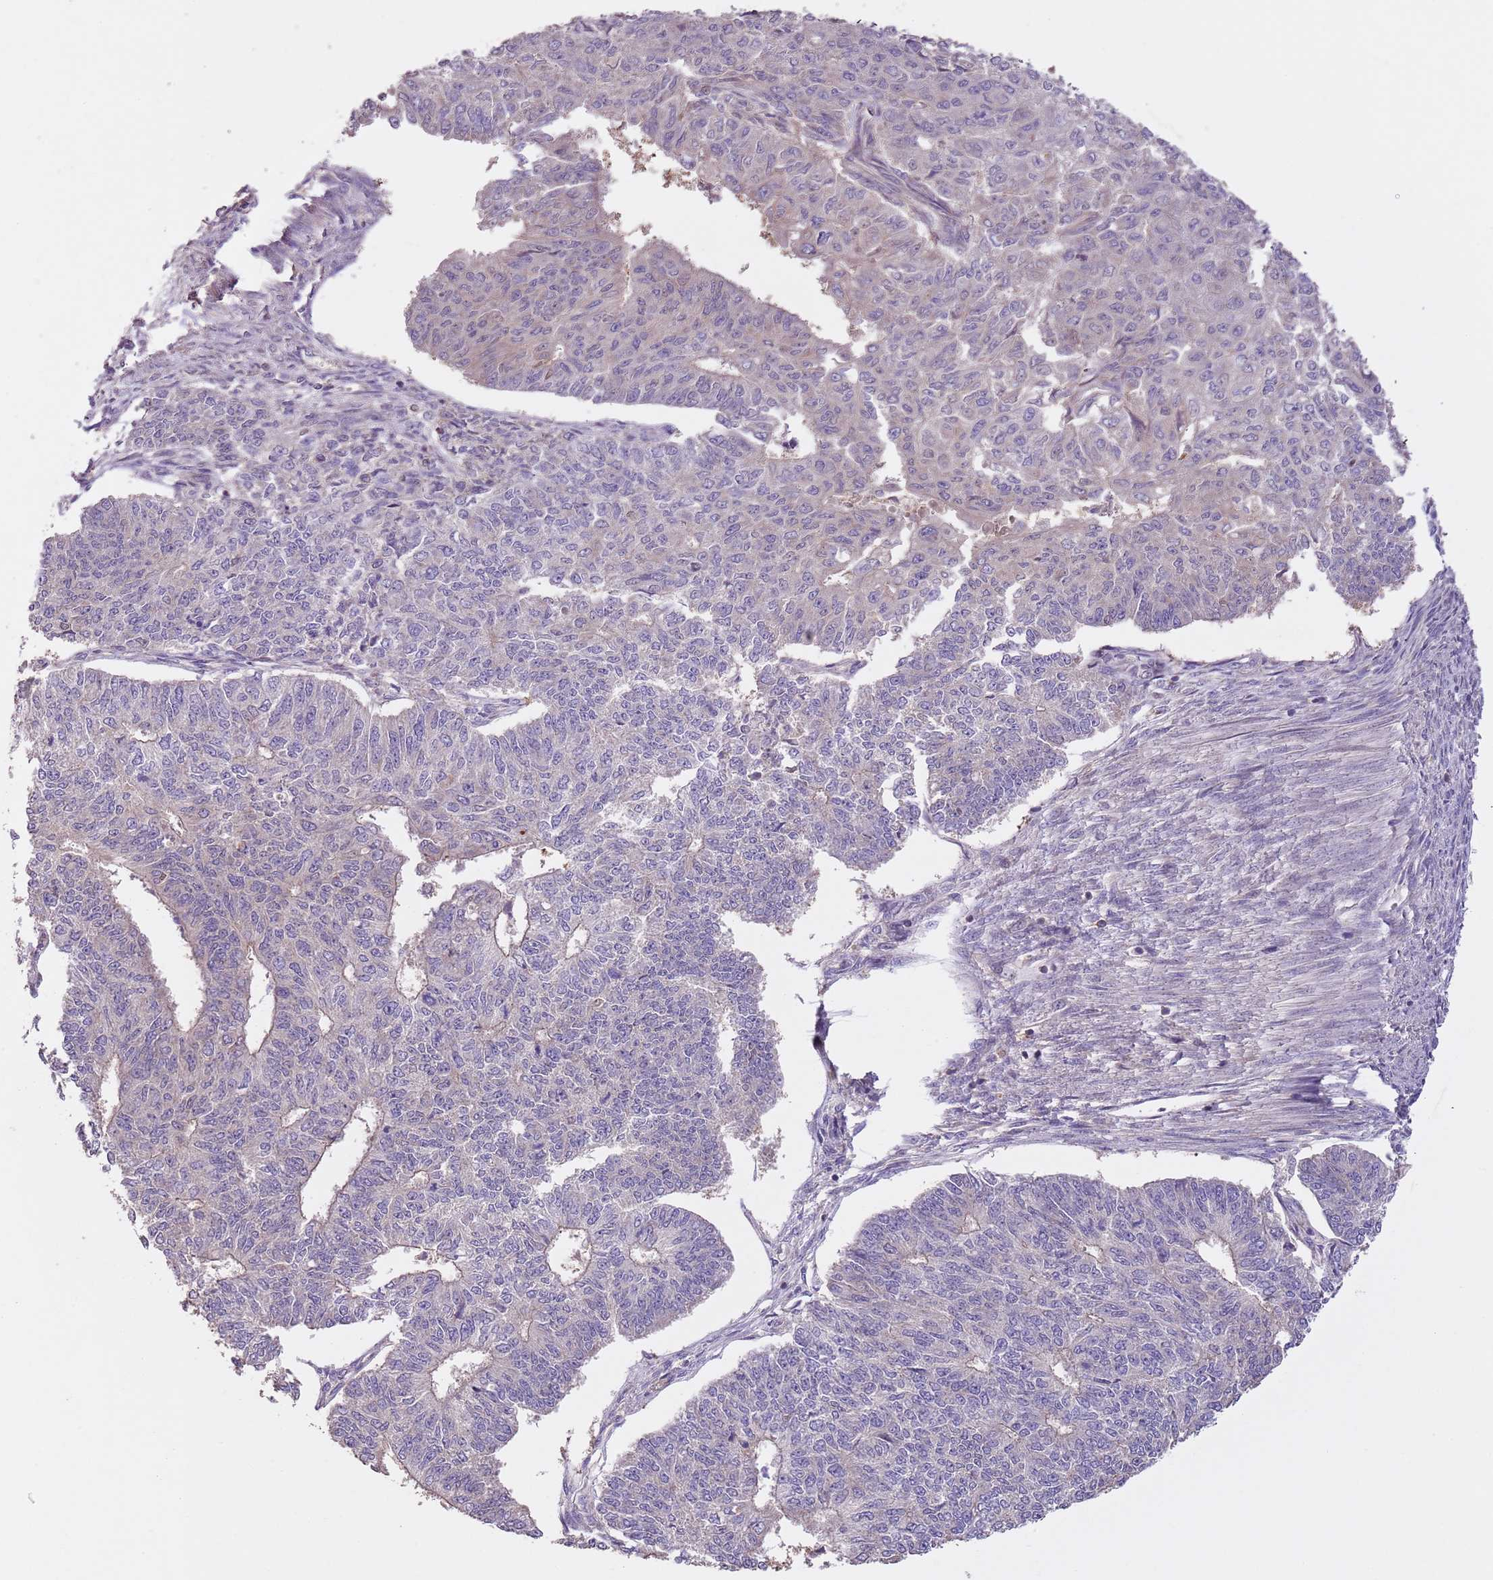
{"staining": {"intensity": "negative", "quantity": "none", "location": "none"}, "tissue": "endometrial cancer", "cell_type": "Tumor cells", "image_type": "cancer", "snomed": [{"axis": "morphology", "description": "Adenocarcinoma, NOS"}, {"axis": "topography", "description": "Endometrium"}], "caption": "Tumor cells are negative for brown protein staining in endometrial adenocarcinoma.", "gene": "FAM89B", "patient": {"sex": "female", "age": 32}}